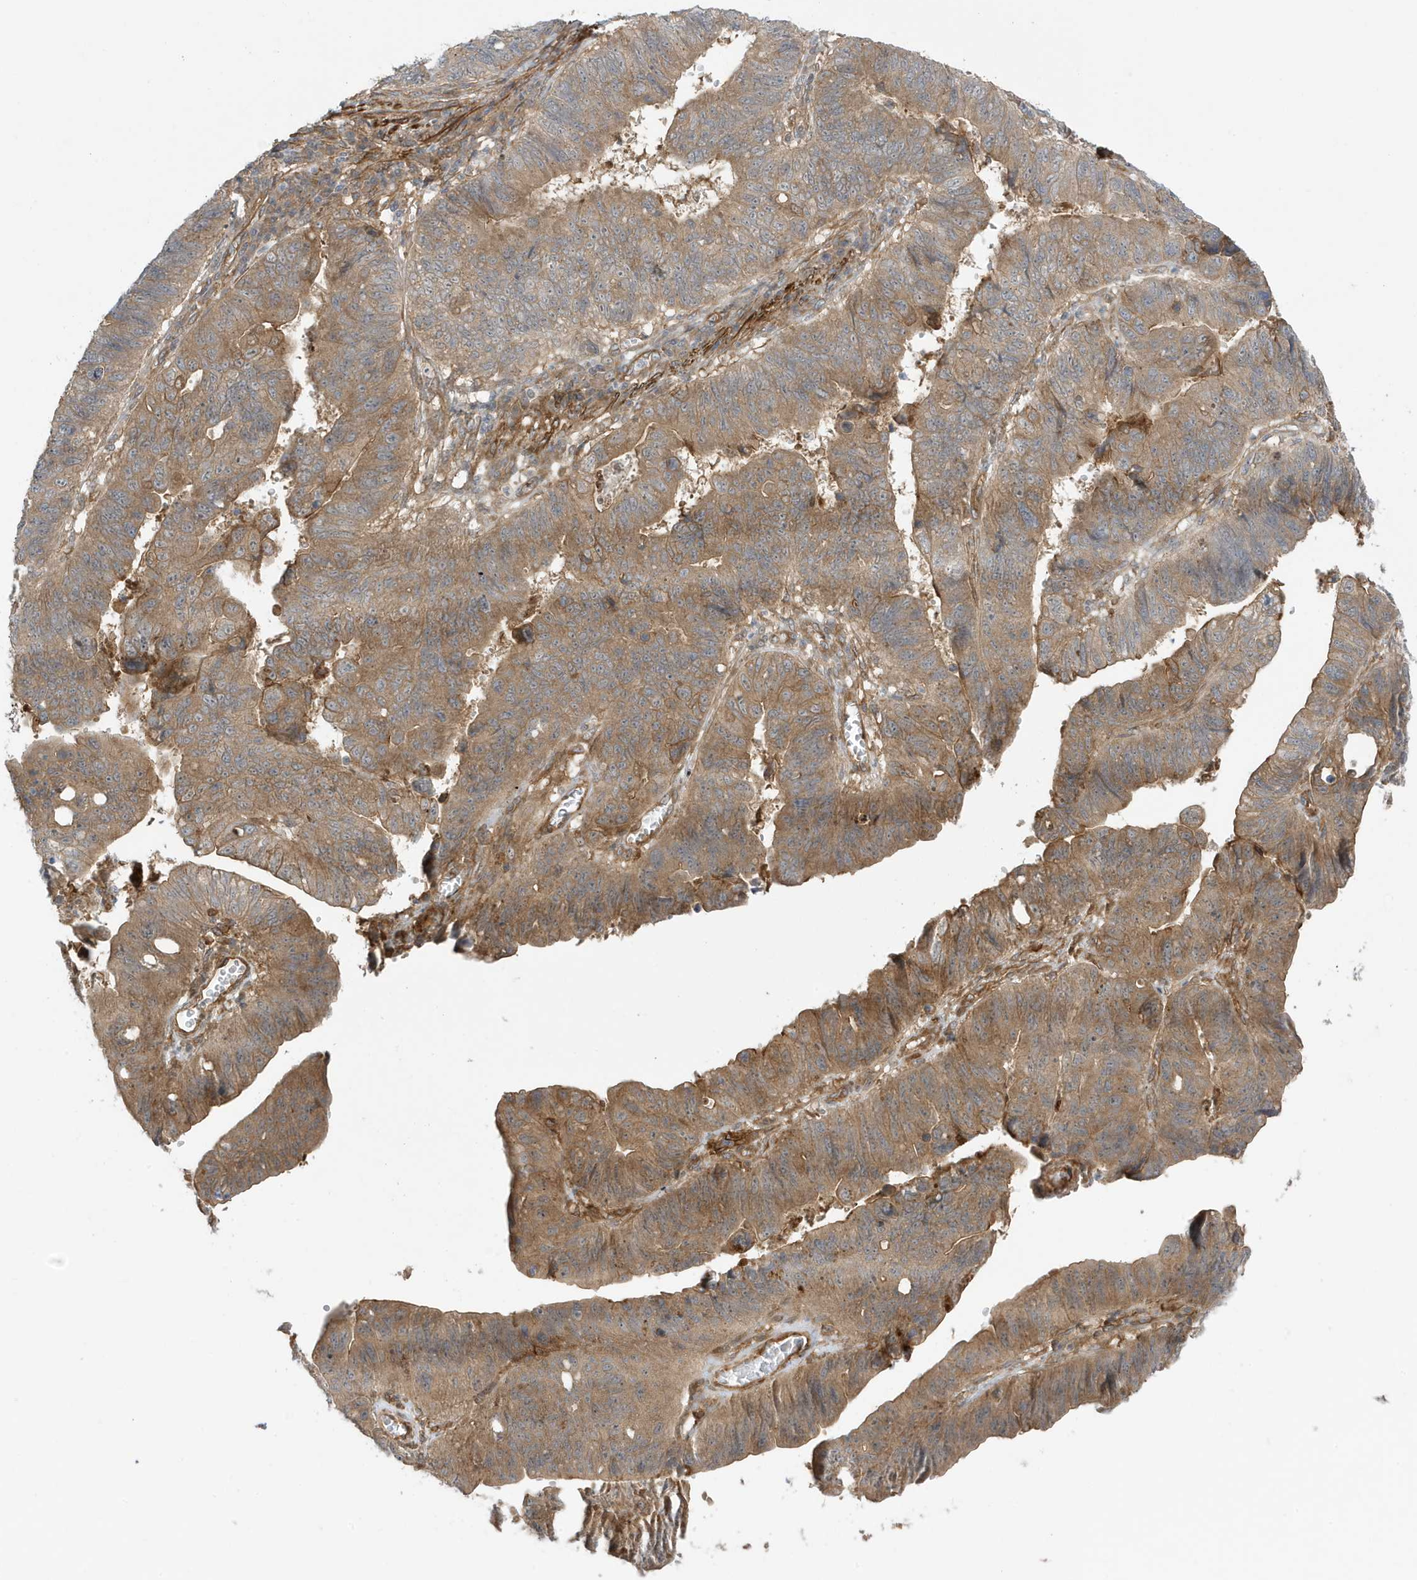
{"staining": {"intensity": "moderate", "quantity": ">75%", "location": "cytoplasmic/membranous"}, "tissue": "stomach cancer", "cell_type": "Tumor cells", "image_type": "cancer", "snomed": [{"axis": "morphology", "description": "Adenocarcinoma, NOS"}, {"axis": "topography", "description": "Stomach"}], "caption": "DAB immunohistochemical staining of human stomach adenocarcinoma demonstrates moderate cytoplasmic/membranous protein staining in about >75% of tumor cells.", "gene": "CDC42EP3", "patient": {"sex": "male", "age": 59}}